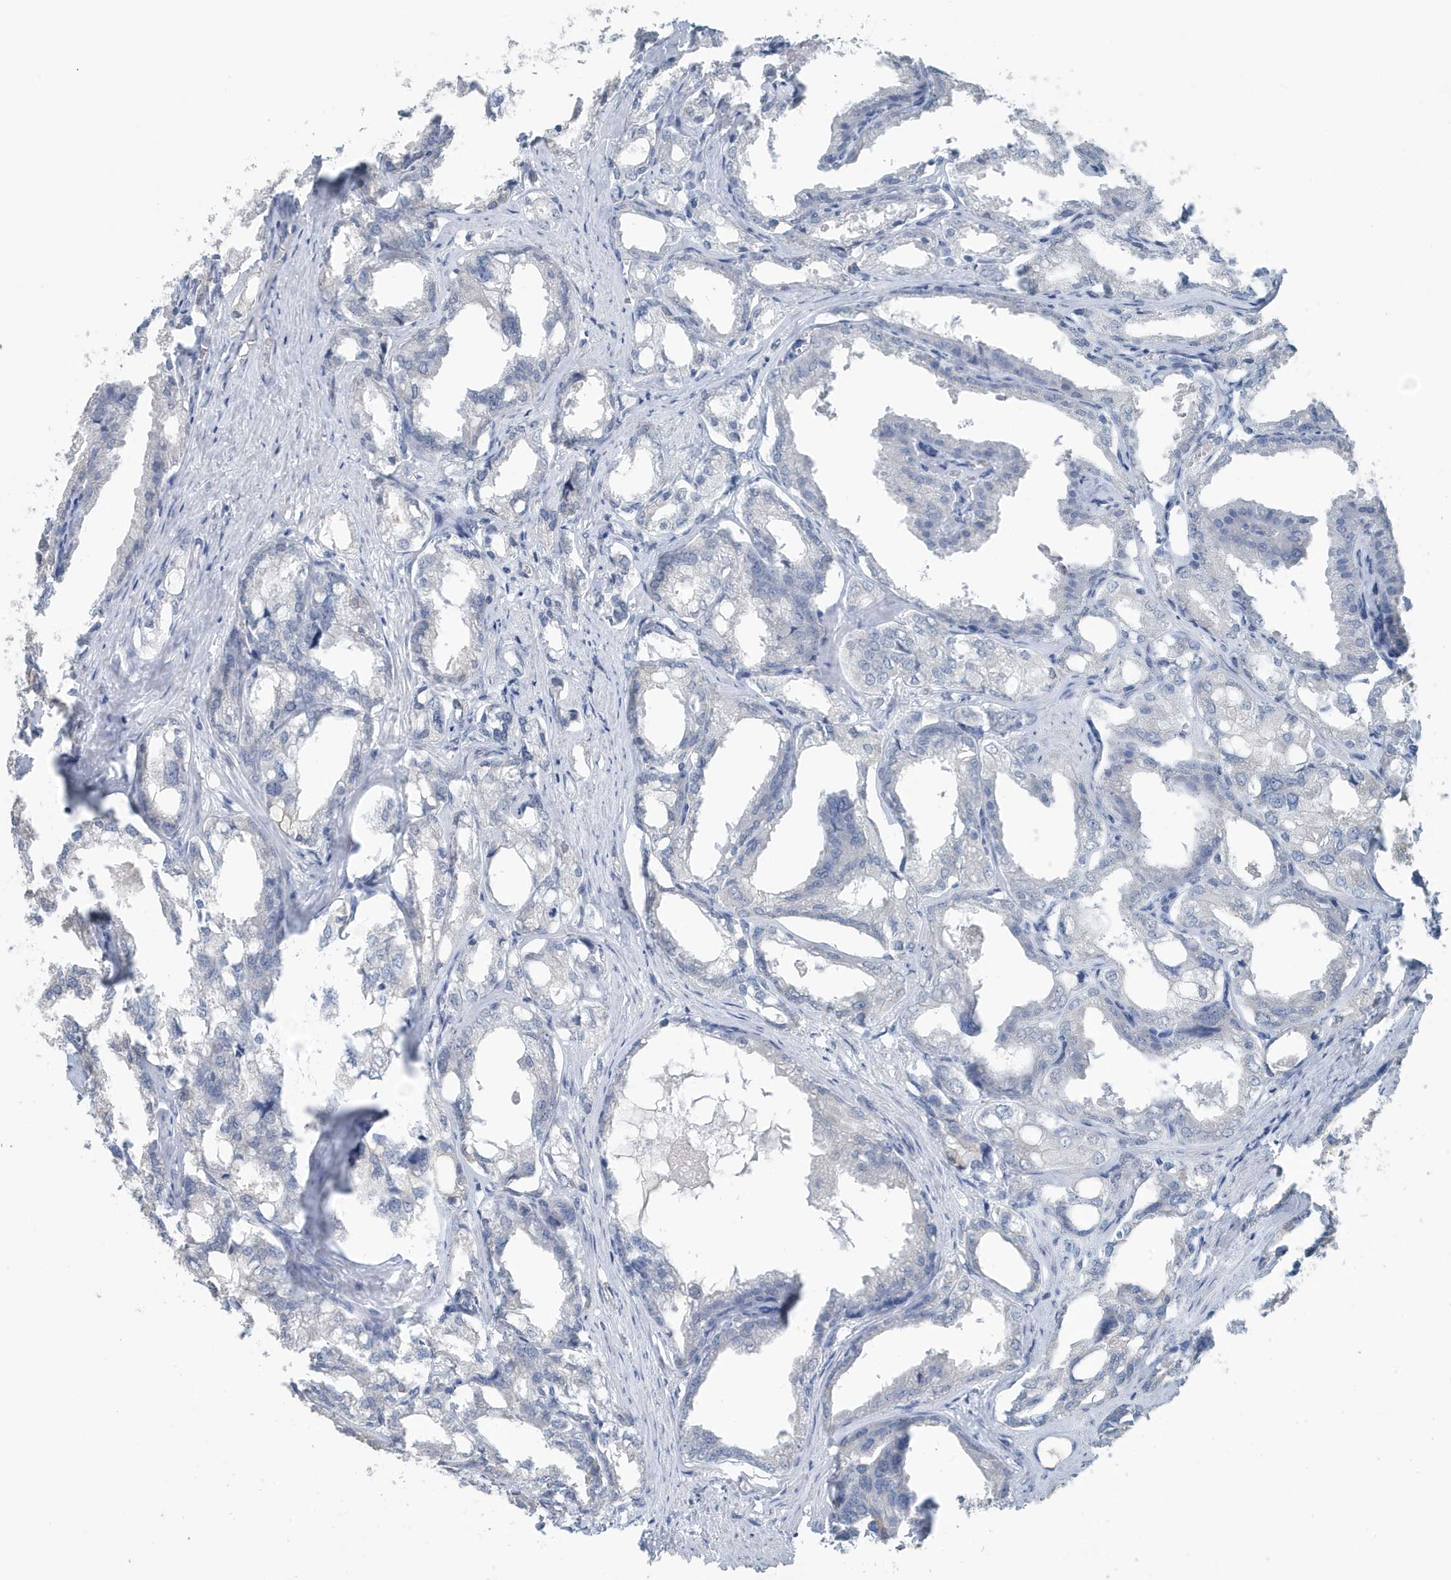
{"staining": {"intensity": "negative", "quantity": "none", "location": "none"}, "tissue": "prostate cancer", "cell_type": "Tumor cells", "image_type": "cancer", "snomed": [{"axis": "morphology", "description": "Adenocarcinoma, High grade"}, {"axis": "topography", "description": "Prostate"}], "caption": "IHC photomicrograph of human prostate cancer (high-grade adenocarcinoma) stained for a protein (brown), which exhibits no expression in tumor cells.", "gene": "UGT2B4", "patient": {"sex": "male", "age": 50}}